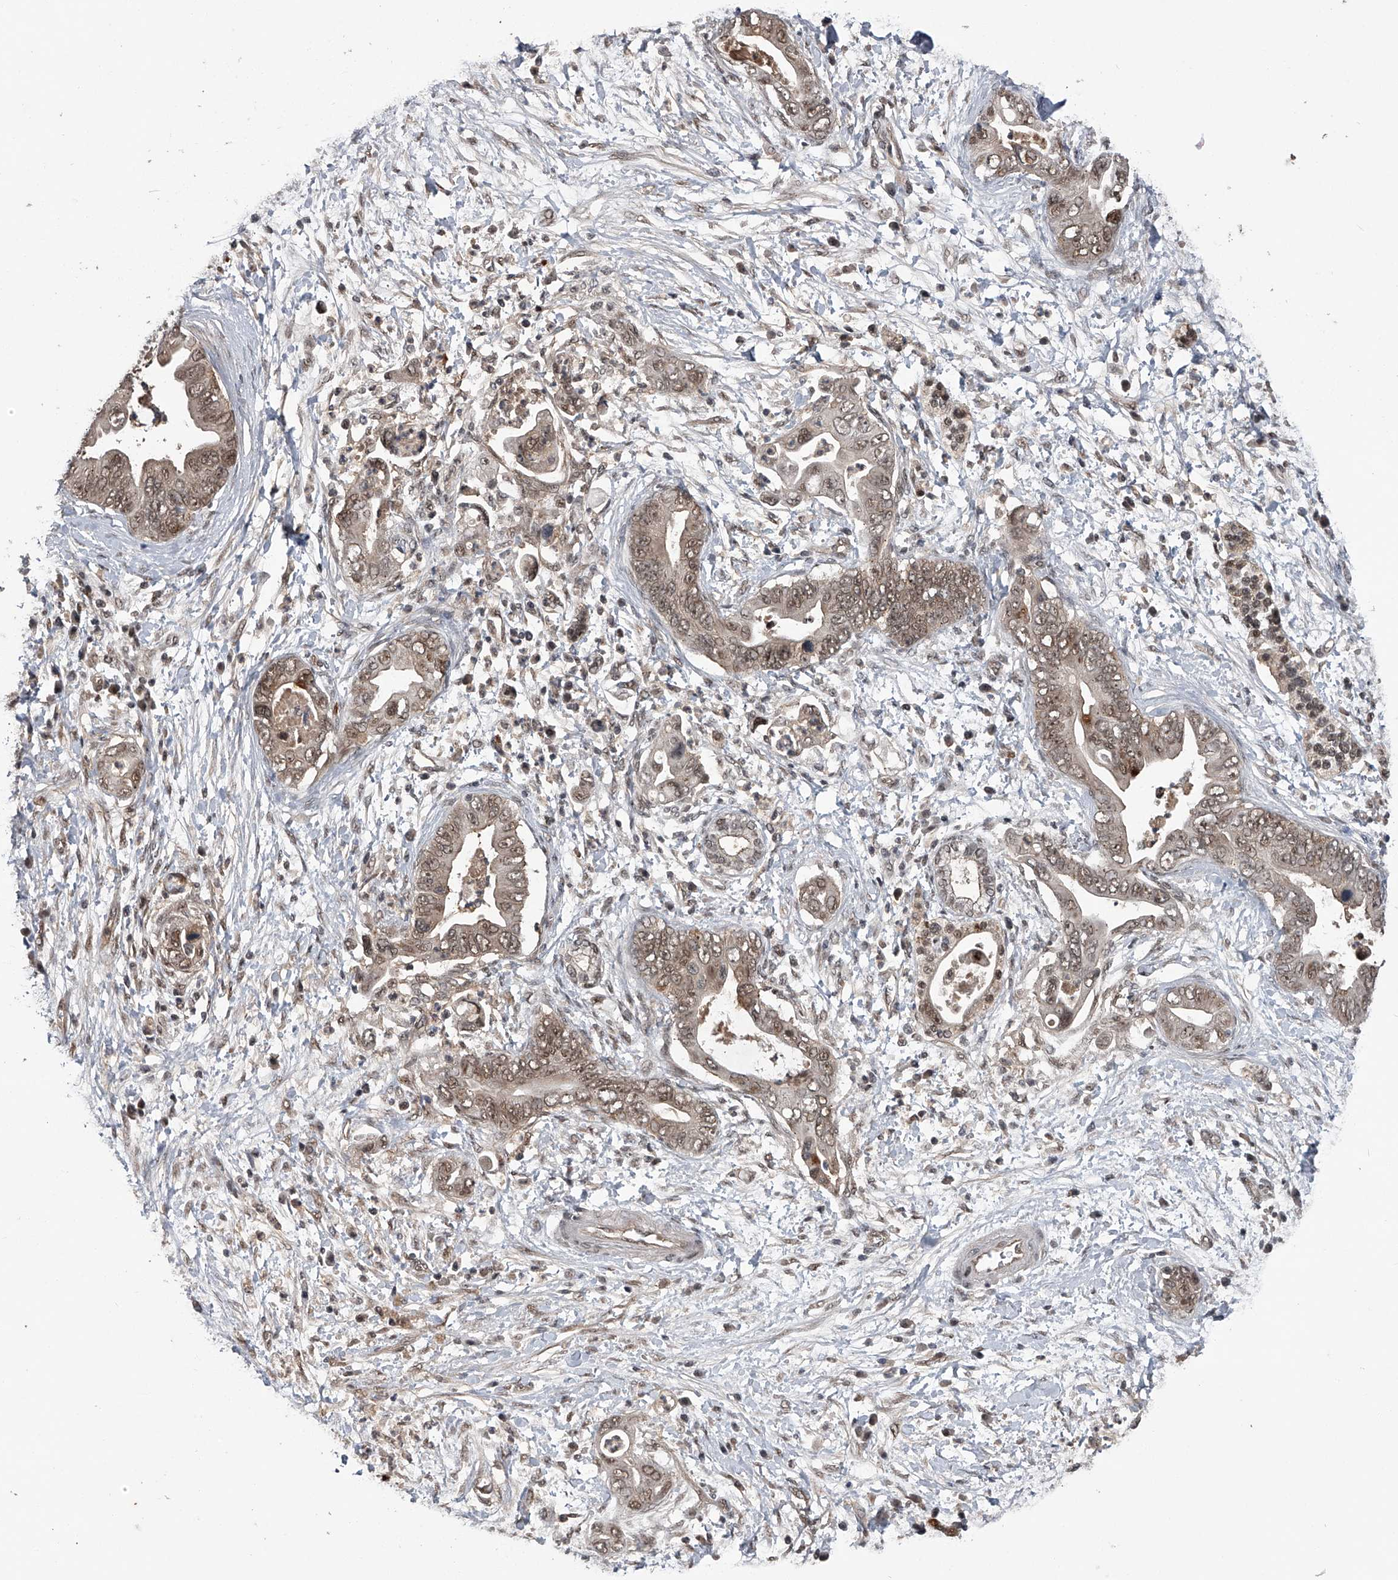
{"staining": {"intensity": "moderate", "quantity": ">75%", "location": "nuclear"}, "tissue": "pancreatic cancer", "cell_type": "Tumor cells", "image_type": "cancer", "snomed": [{"axis": "morphology", "description": "Adenocarcinoma, NOS"}, {"axis": "topography", "description": "Pancreas"}], "caption": "Tumor cells exhibit medium levels of moderate nuclear expression in approximately >75% of cells in pancreatic cancer (adenocarcinoma).", "gene": "SLC12A8", "patient": {"sex": "male", "age": 75}}